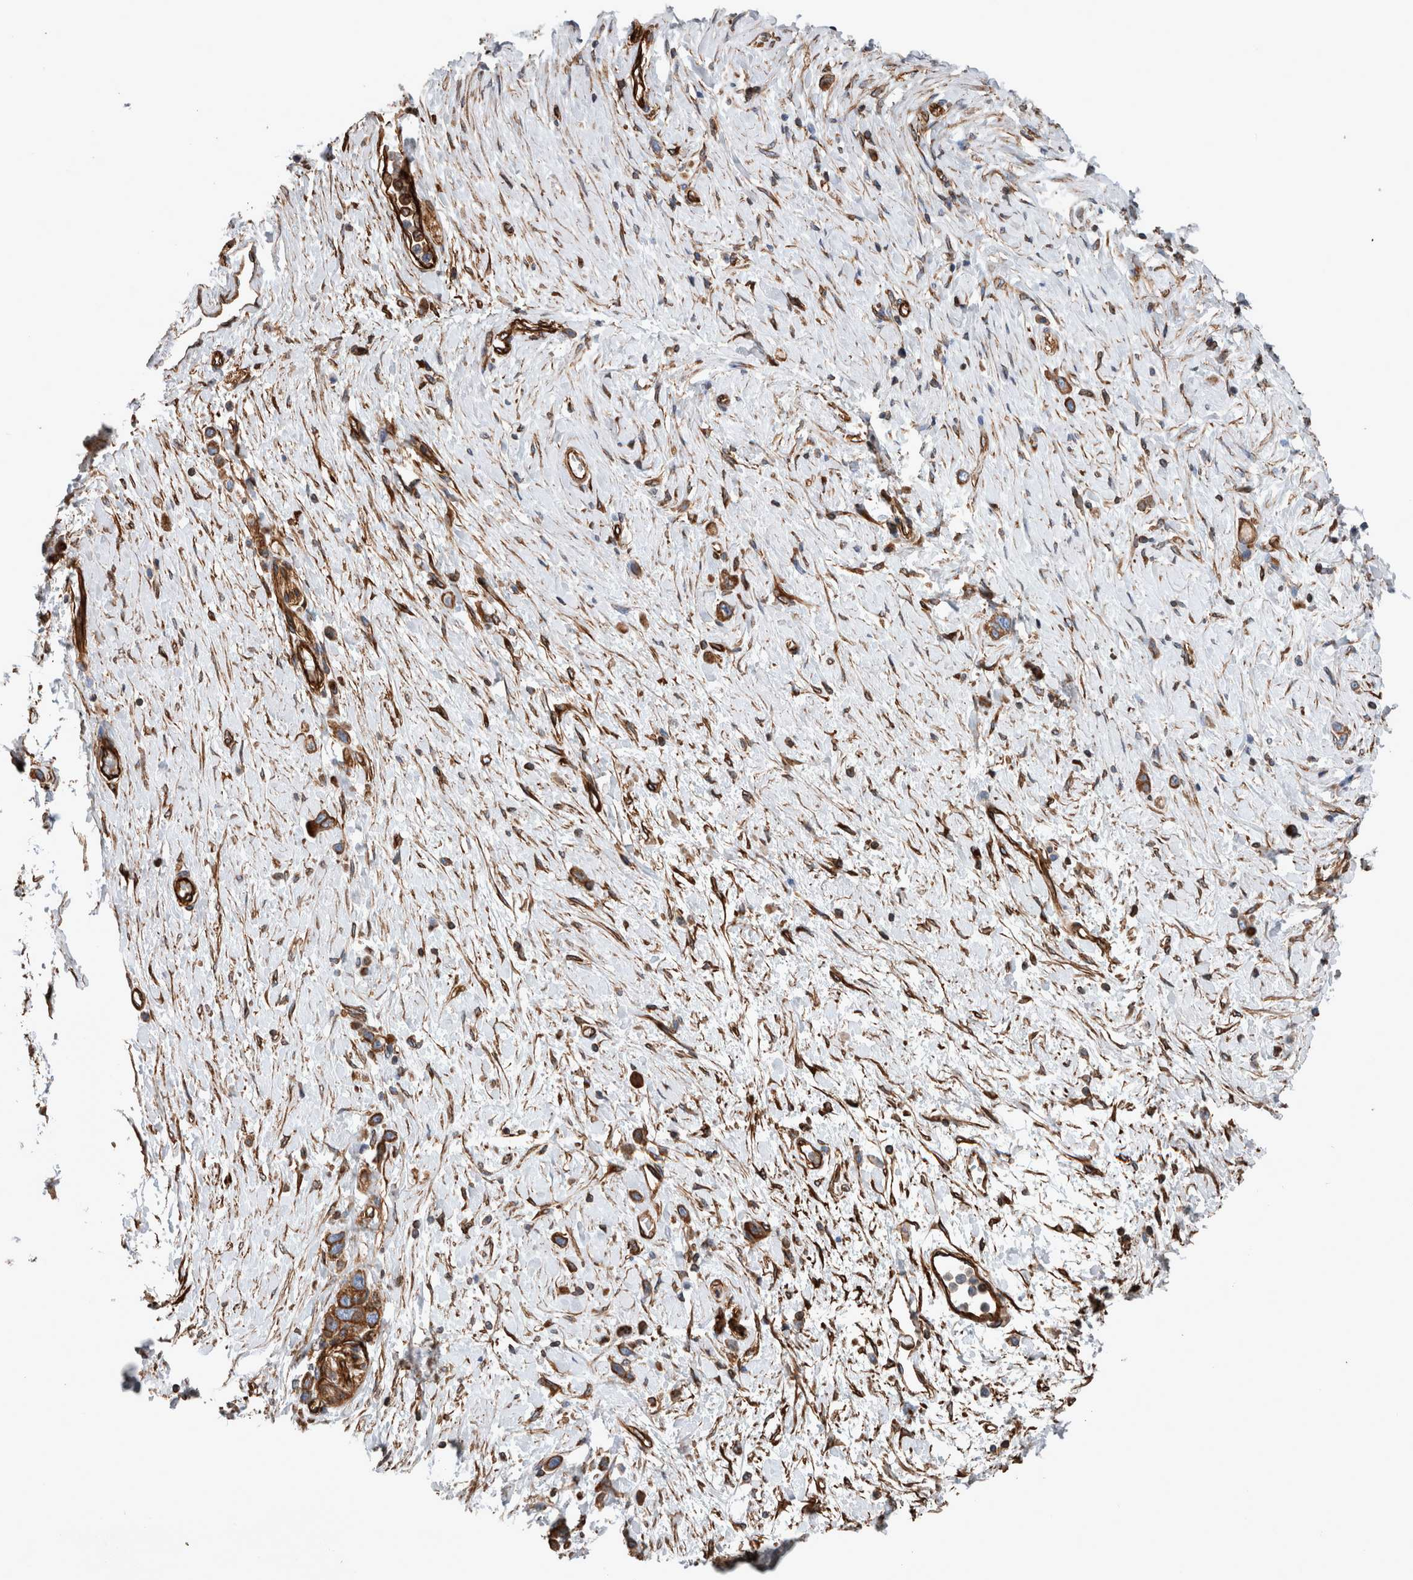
{"staining": {"intensity": "moderate", "quantity": ">75%", "location": "cytoplasmic/membranous"}, "tissue": "stomach cancer", "cell_type": "Tumor cells", "image_type": "cancer", "snomed": [{"axis": "morphology", "description": "Adenocarcinoma, NOS"}, {"axis": "topography", "description": "Stomach"}], "caption": "Brown immunohistochemical staining in human stomach cancer (adenocarcinoma) exhibits moderate cytoplasmic/membranous positivity in approximately >75% of tumor cells.", "gene": "PLEC", "patient": {"sex": "female", "age": 65}}